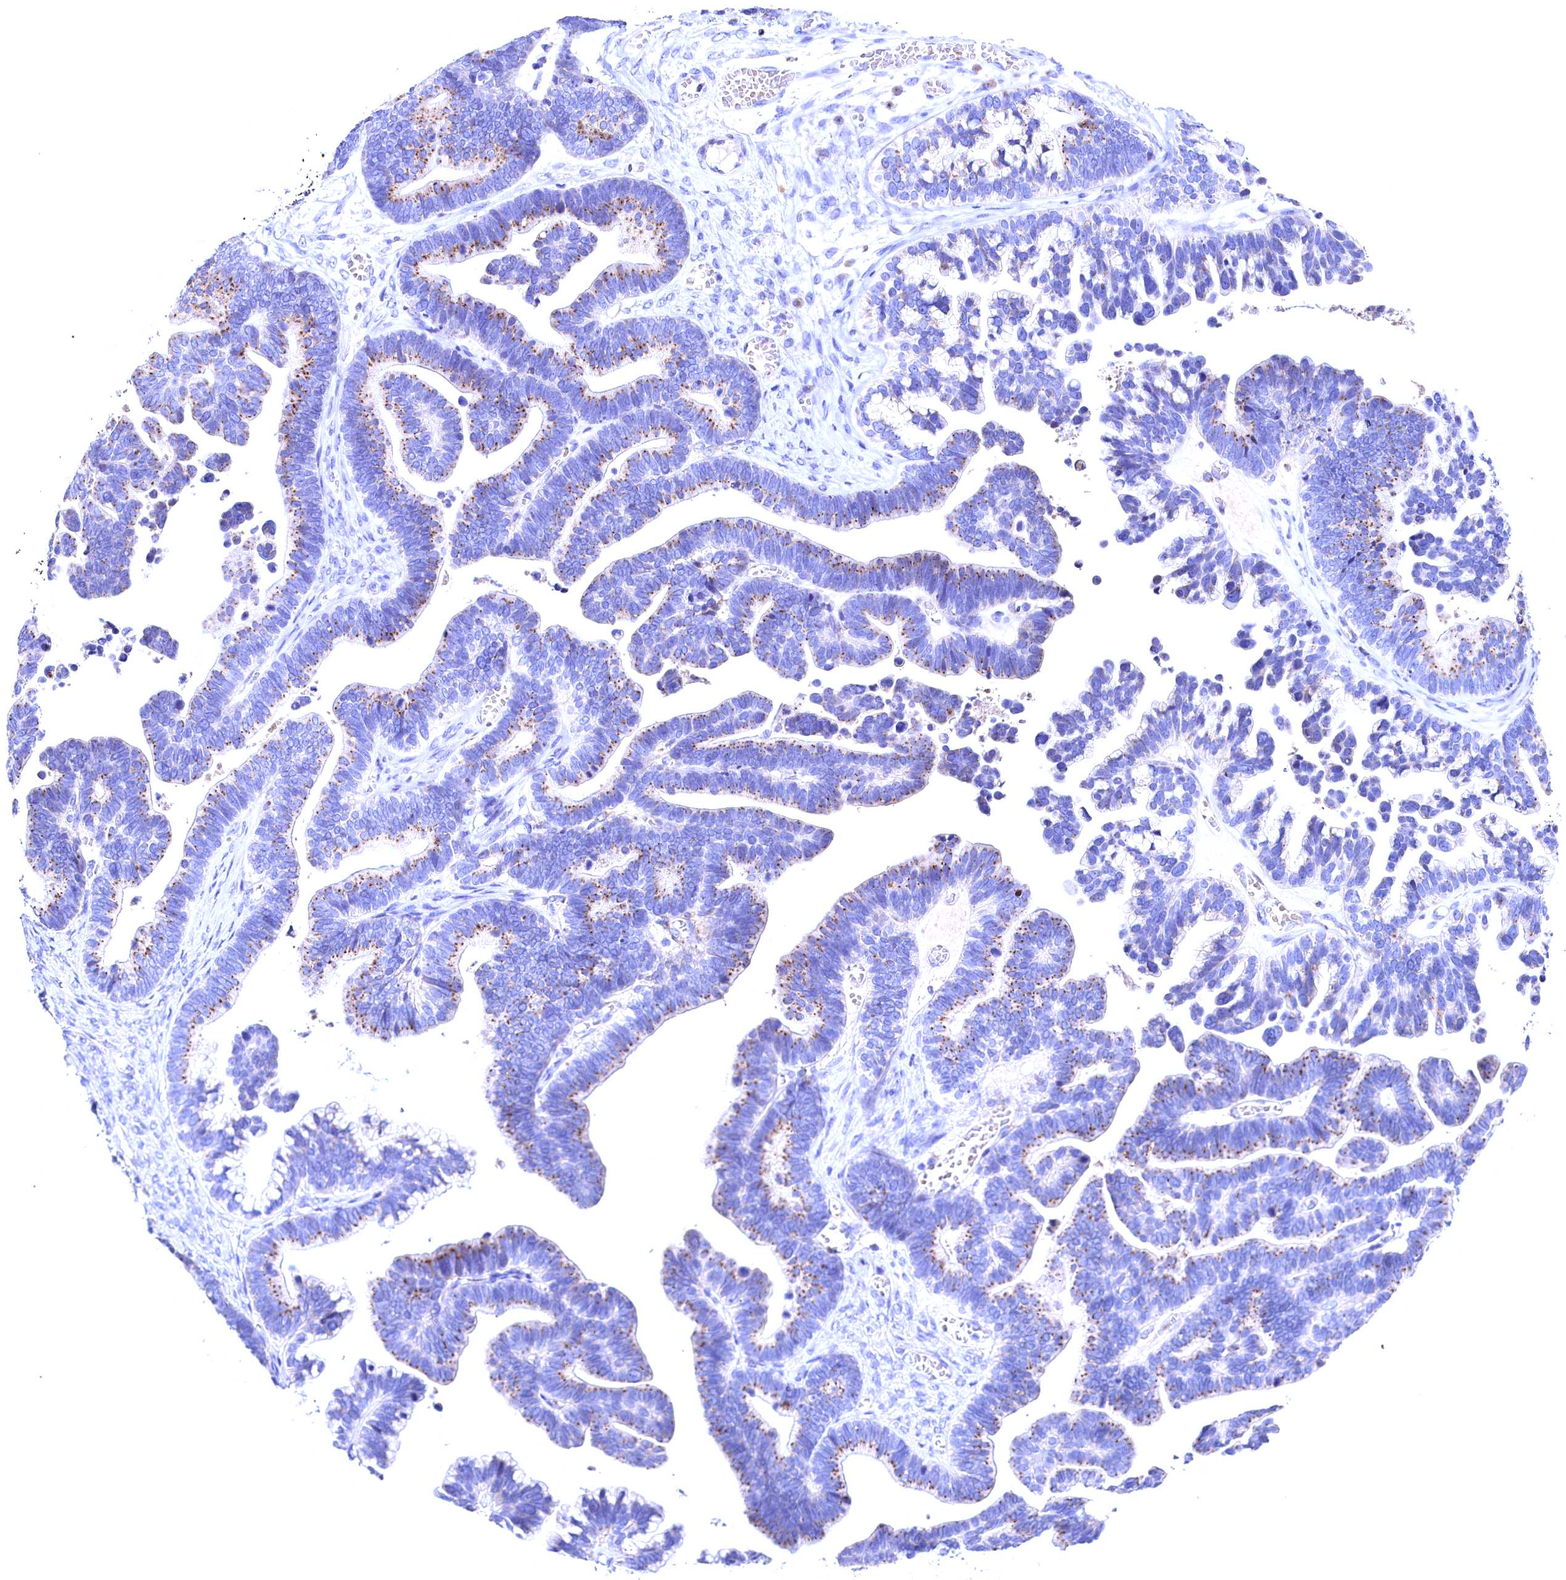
{"staining": {"intensity": "moderate", "quantity": "25%-75%", "location": "cytoplasmic/membranous"}, "tissue": "ovarian cancer", "cell_type": "Tumor cells", "image_type": "cancer", "snomed": [{"axis": "morphology", "description": "Cystadenocarcinoma, serous, NOS"}, {"axis": "topography", "description": "Ovary"}], "caption": "A photomicrograph of ovarian cancer stained for a protein reveals moderate cytoplasmic/membranous brown staining in tumor cells.", "gene": "GPR108", "patient": {"sex": "female", "age": 56}}